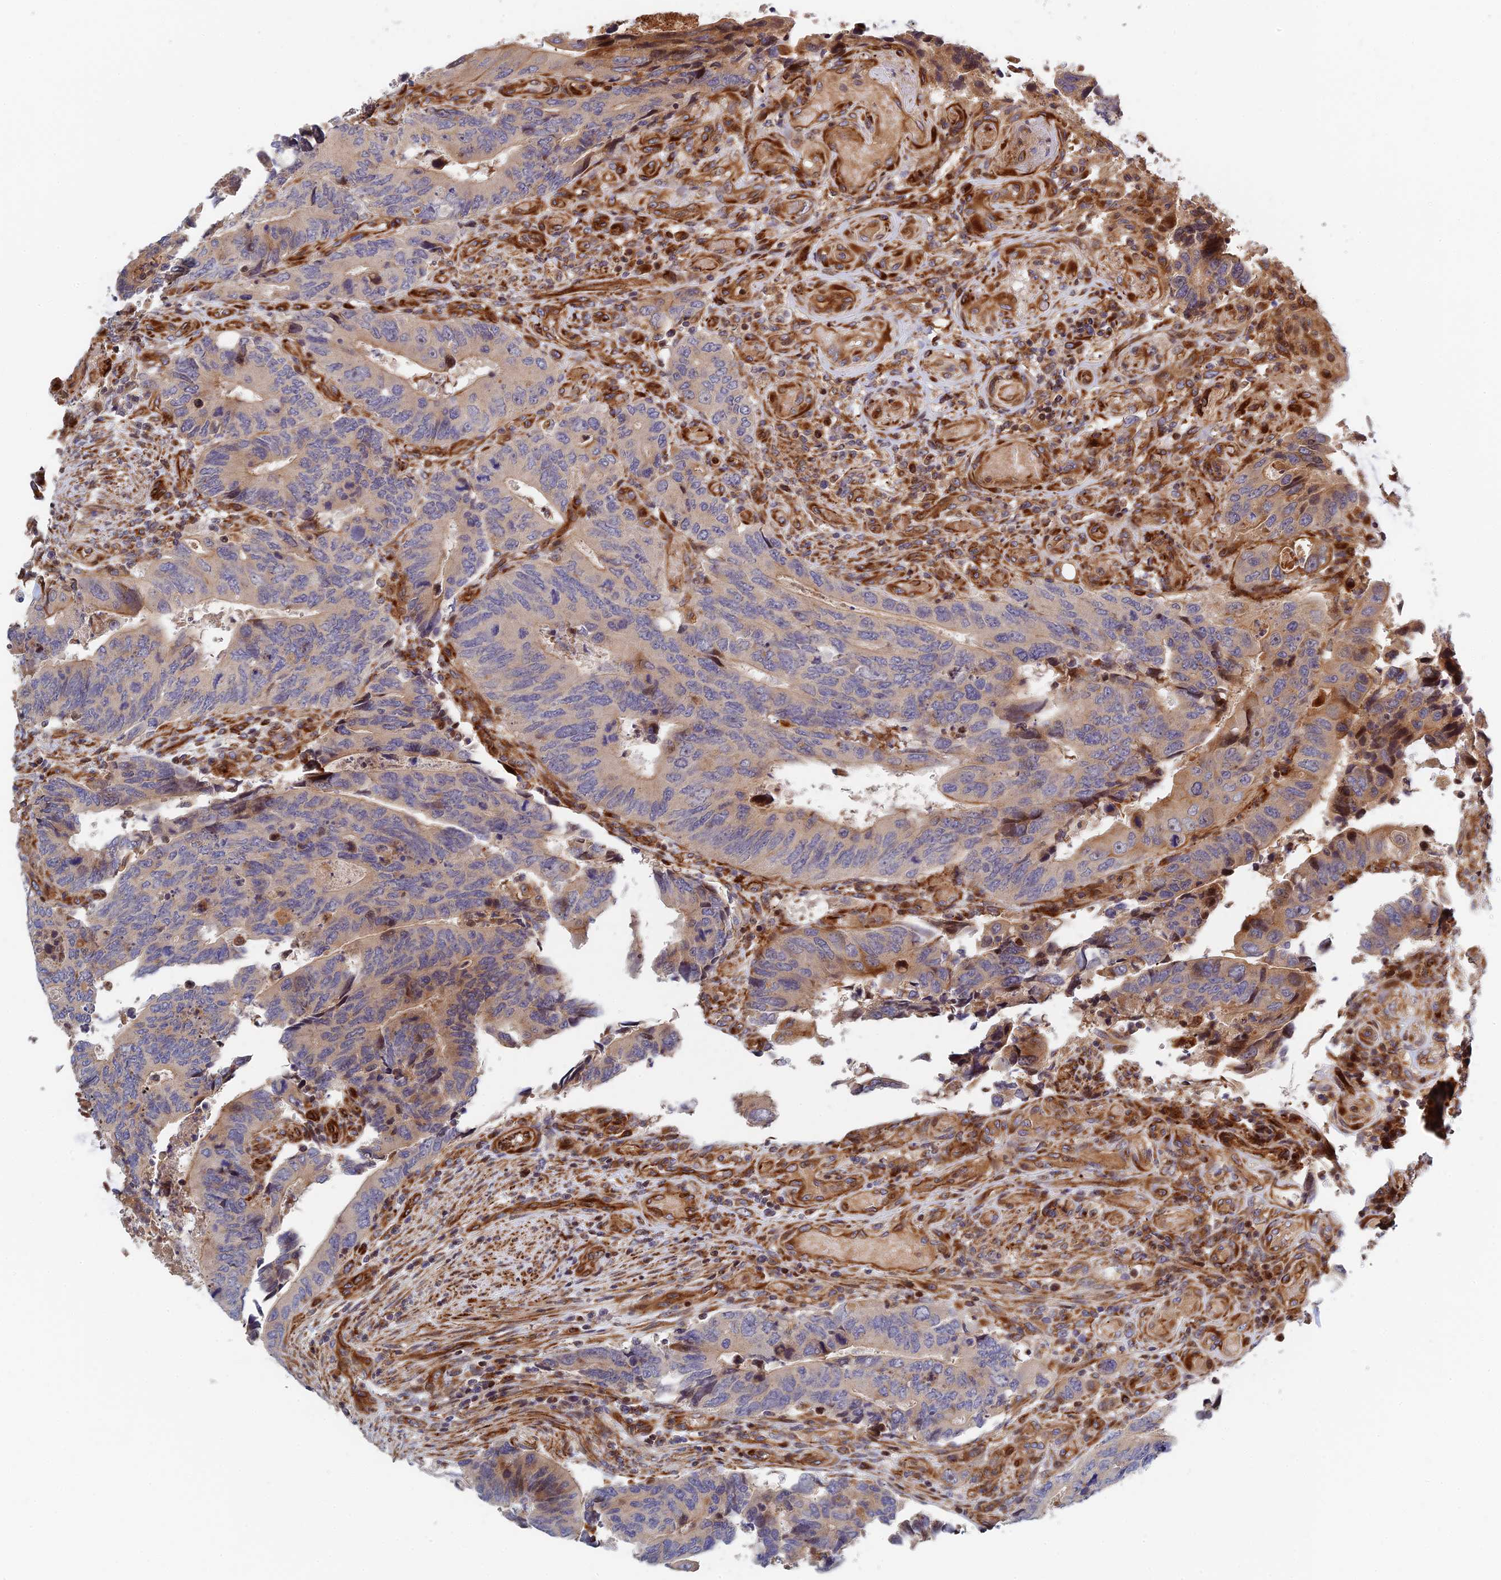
{"staining": {"intensity": "weak", "quantity": "<25%", "location": "cytoplasmic/membranous"}, "tissue": "colorectal cancer", "cell_type": "Tumor cells", "image_type": "cancer", "snomed": [{"axis": "morphology", "description": "Adenocarcinoma, NOS"}, {"axis": "topography", "description": "Colon"}], "caption": "This is a histopathology image of IHC staining of colorectal adenocarcinoma, which shows no staining in tumor cells. (DAB (3,3'-diaminobenzidine) immunohistochemistry (IHC) with hematoxylin counter stain).", "gene": "PPP2R3C", "patient": {"sex": "male", "age": 87}}